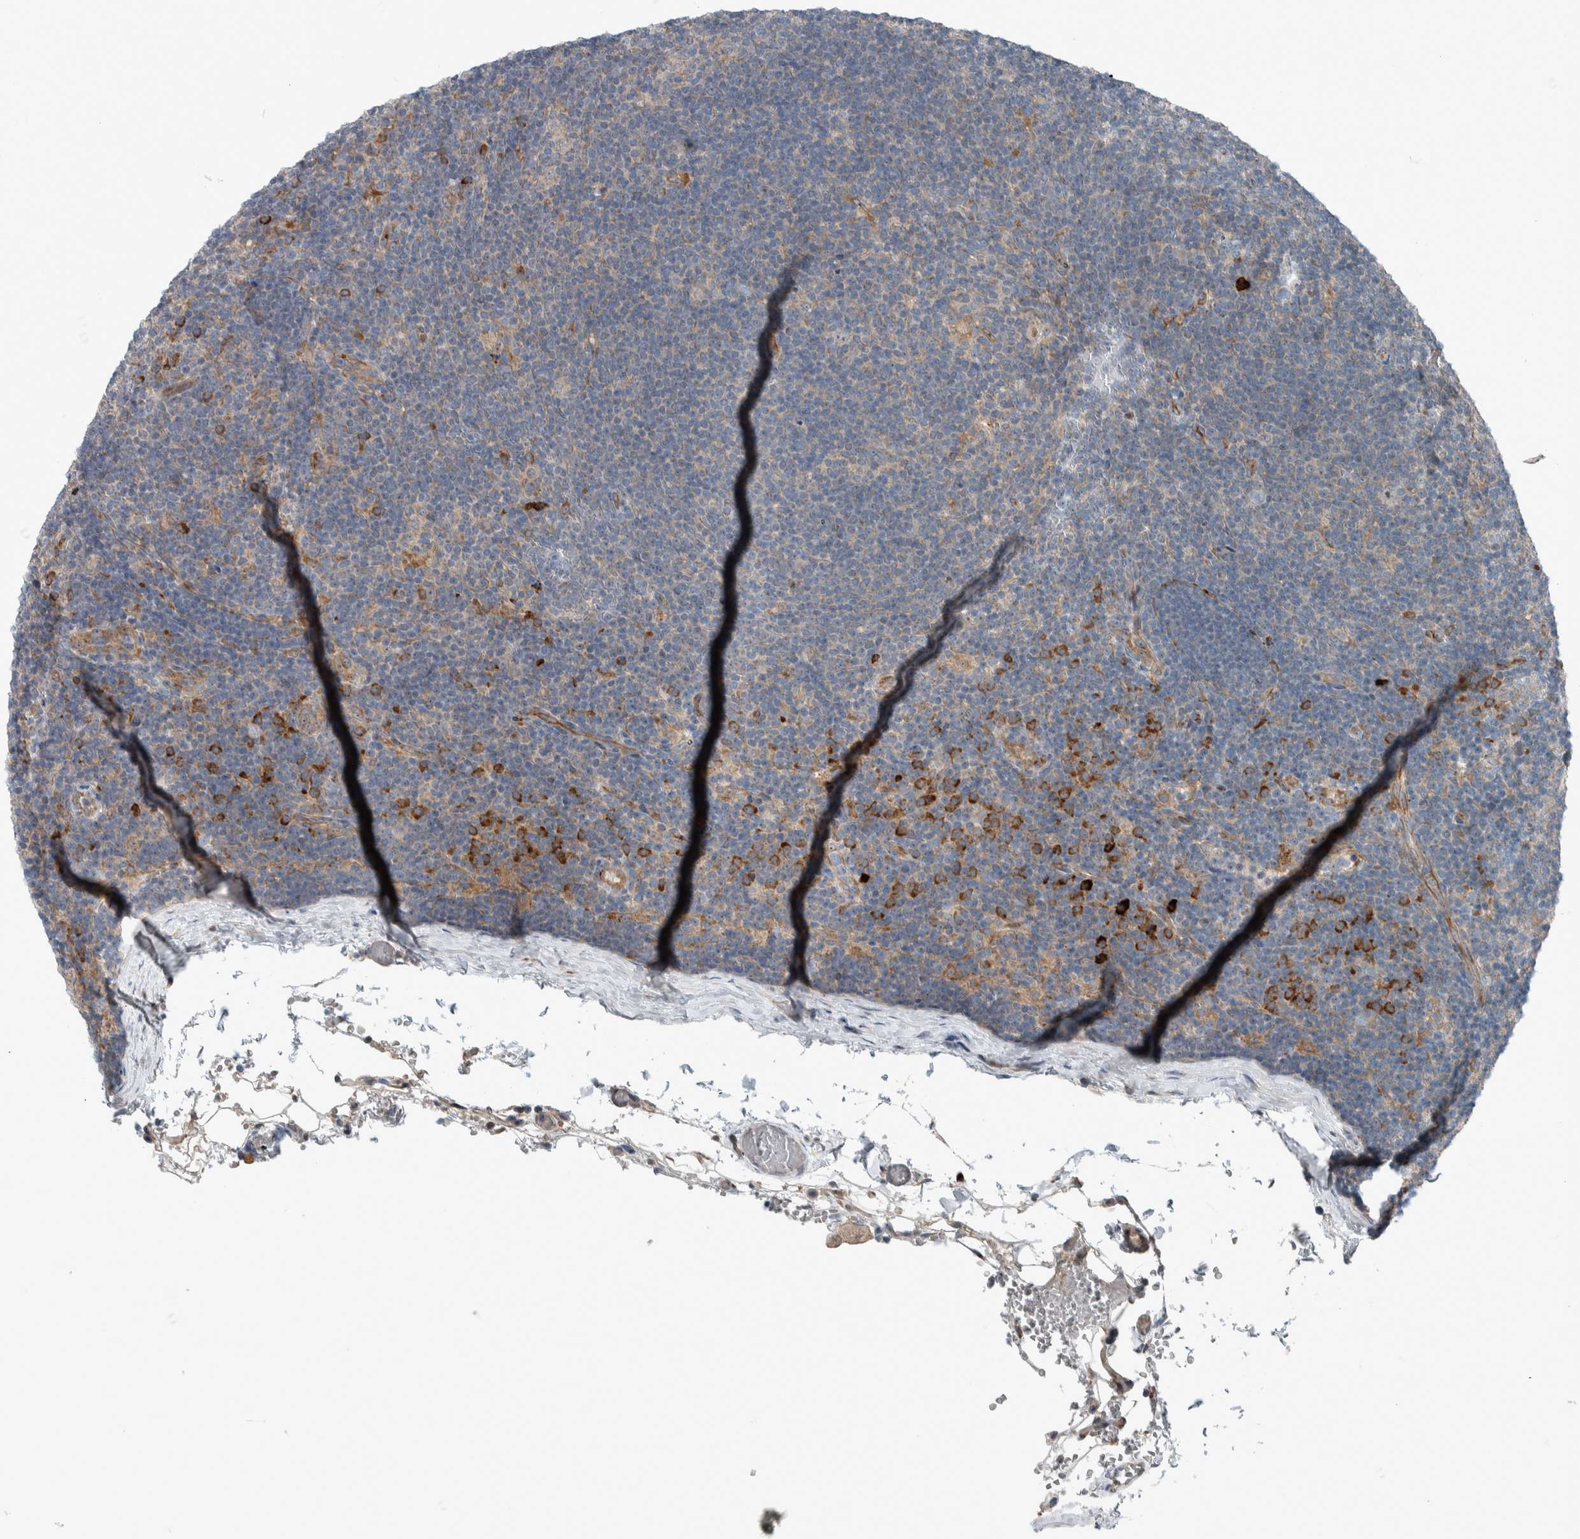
{"staining": {"intensity": "negative", "quantity": "none", "location": "none"}, "tissue": "lymphoma", "cell_type": "Tumor cells", "image_type": "cancer", "snomed": [{"axis": "morphology", "description": "Hodgkin's disease, NOS"}, {"axis": "topography", "description": "Lymph node"}], "caption": "This is an immunohistochemistry photomicrograph of Hodgkin's disease. There is no staining in tumor cells.", "gene": "USP25", "patient": {"sex": "female", "age": 57}}